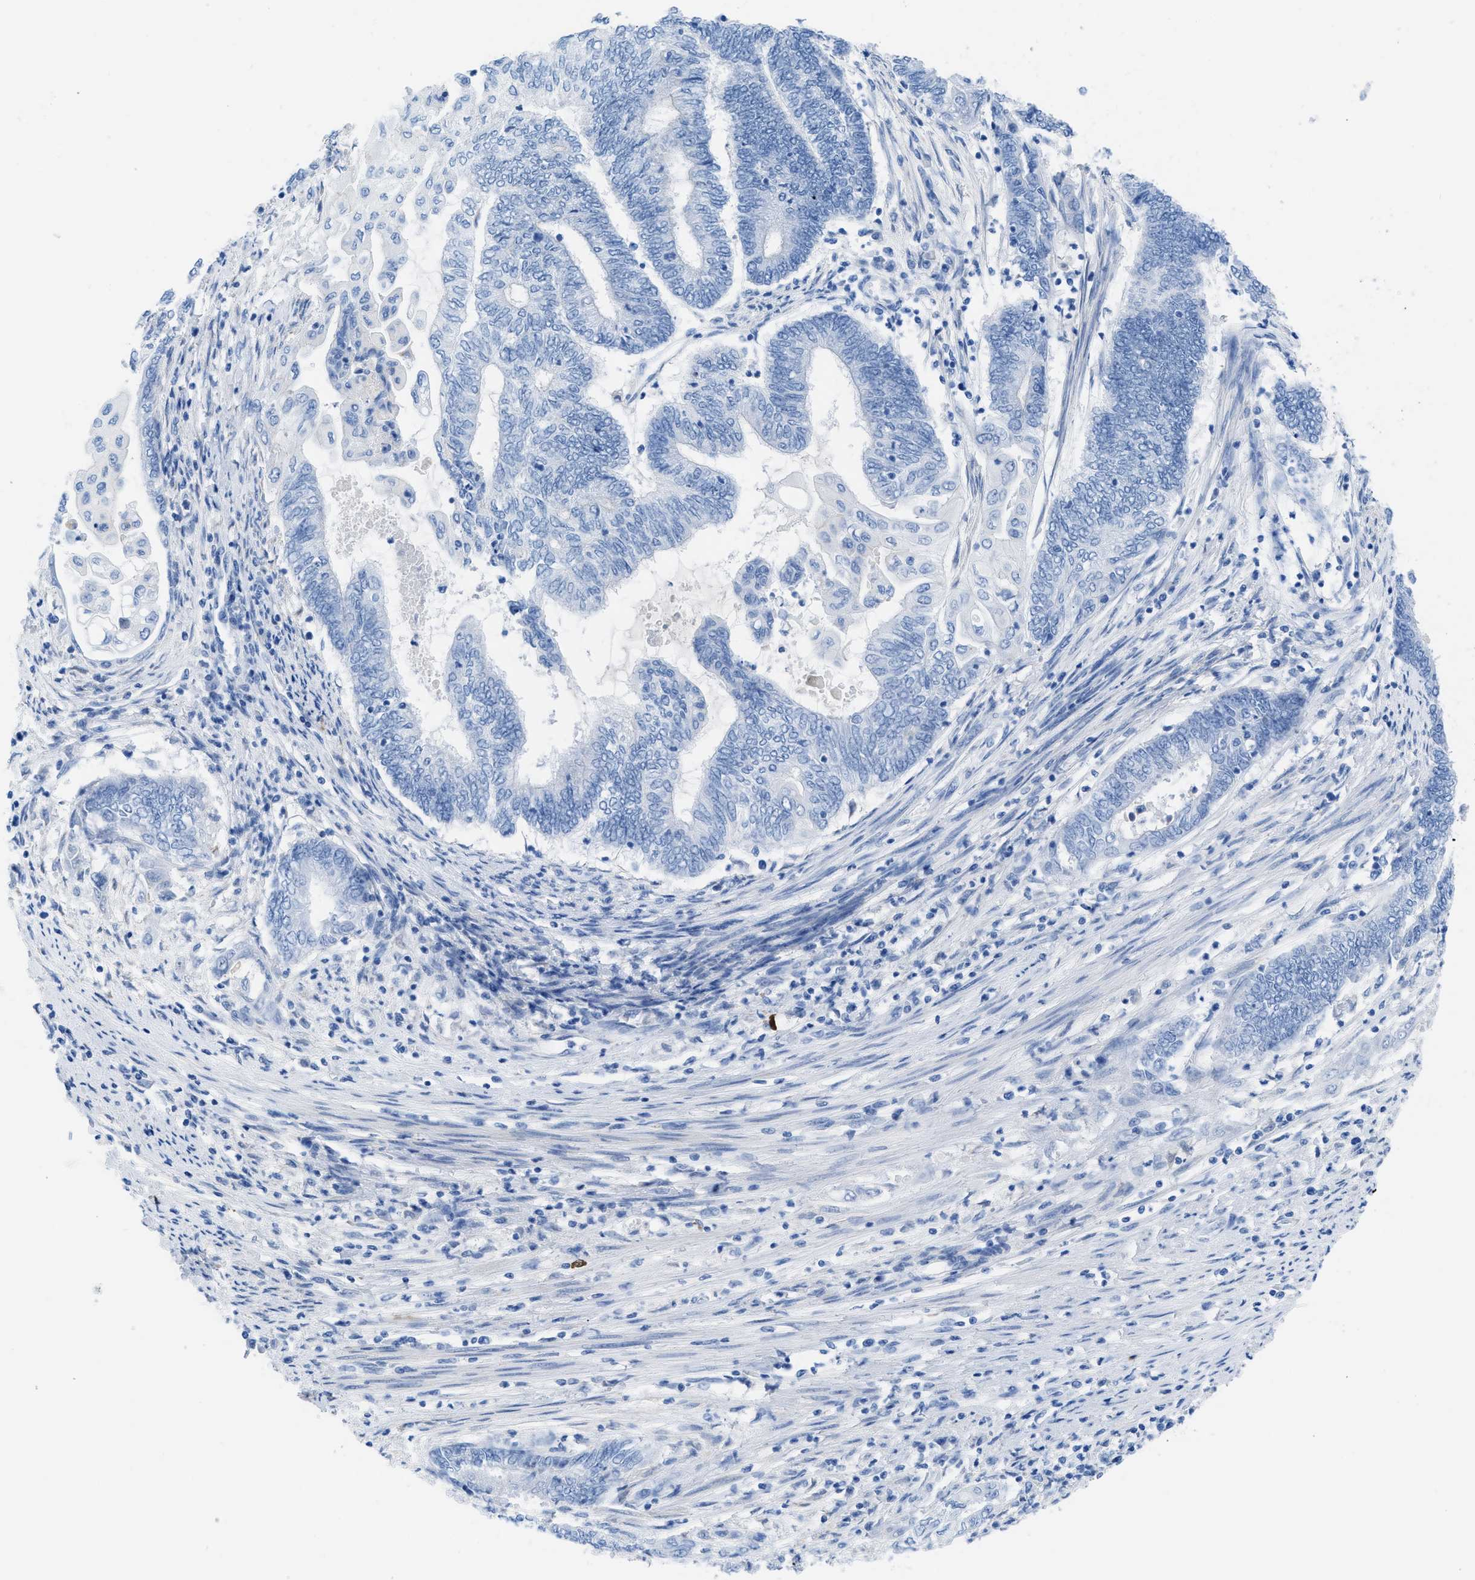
{"staining": {"intensity": "negative", "quantity": "none", "location": "none"}, "tissue": "endometrial cancer", "cell_type": "Tumor cells", "image_type": "cancer", "snomed": [{"axis": "morphology", "description": "Adenocarcinoma, NOS"}, {"axis": "topography", "description": "Uterus"}, {"axis": "topography", "description": "Endometrium"}], "caption": "IHC histopathology image of neoplastic tissue: endometrial cancer stained with DAB reveals no significant protein expression in tumor cells.", "gene": "TCL1A", "patient": {"sex": "female", "age": 70}}